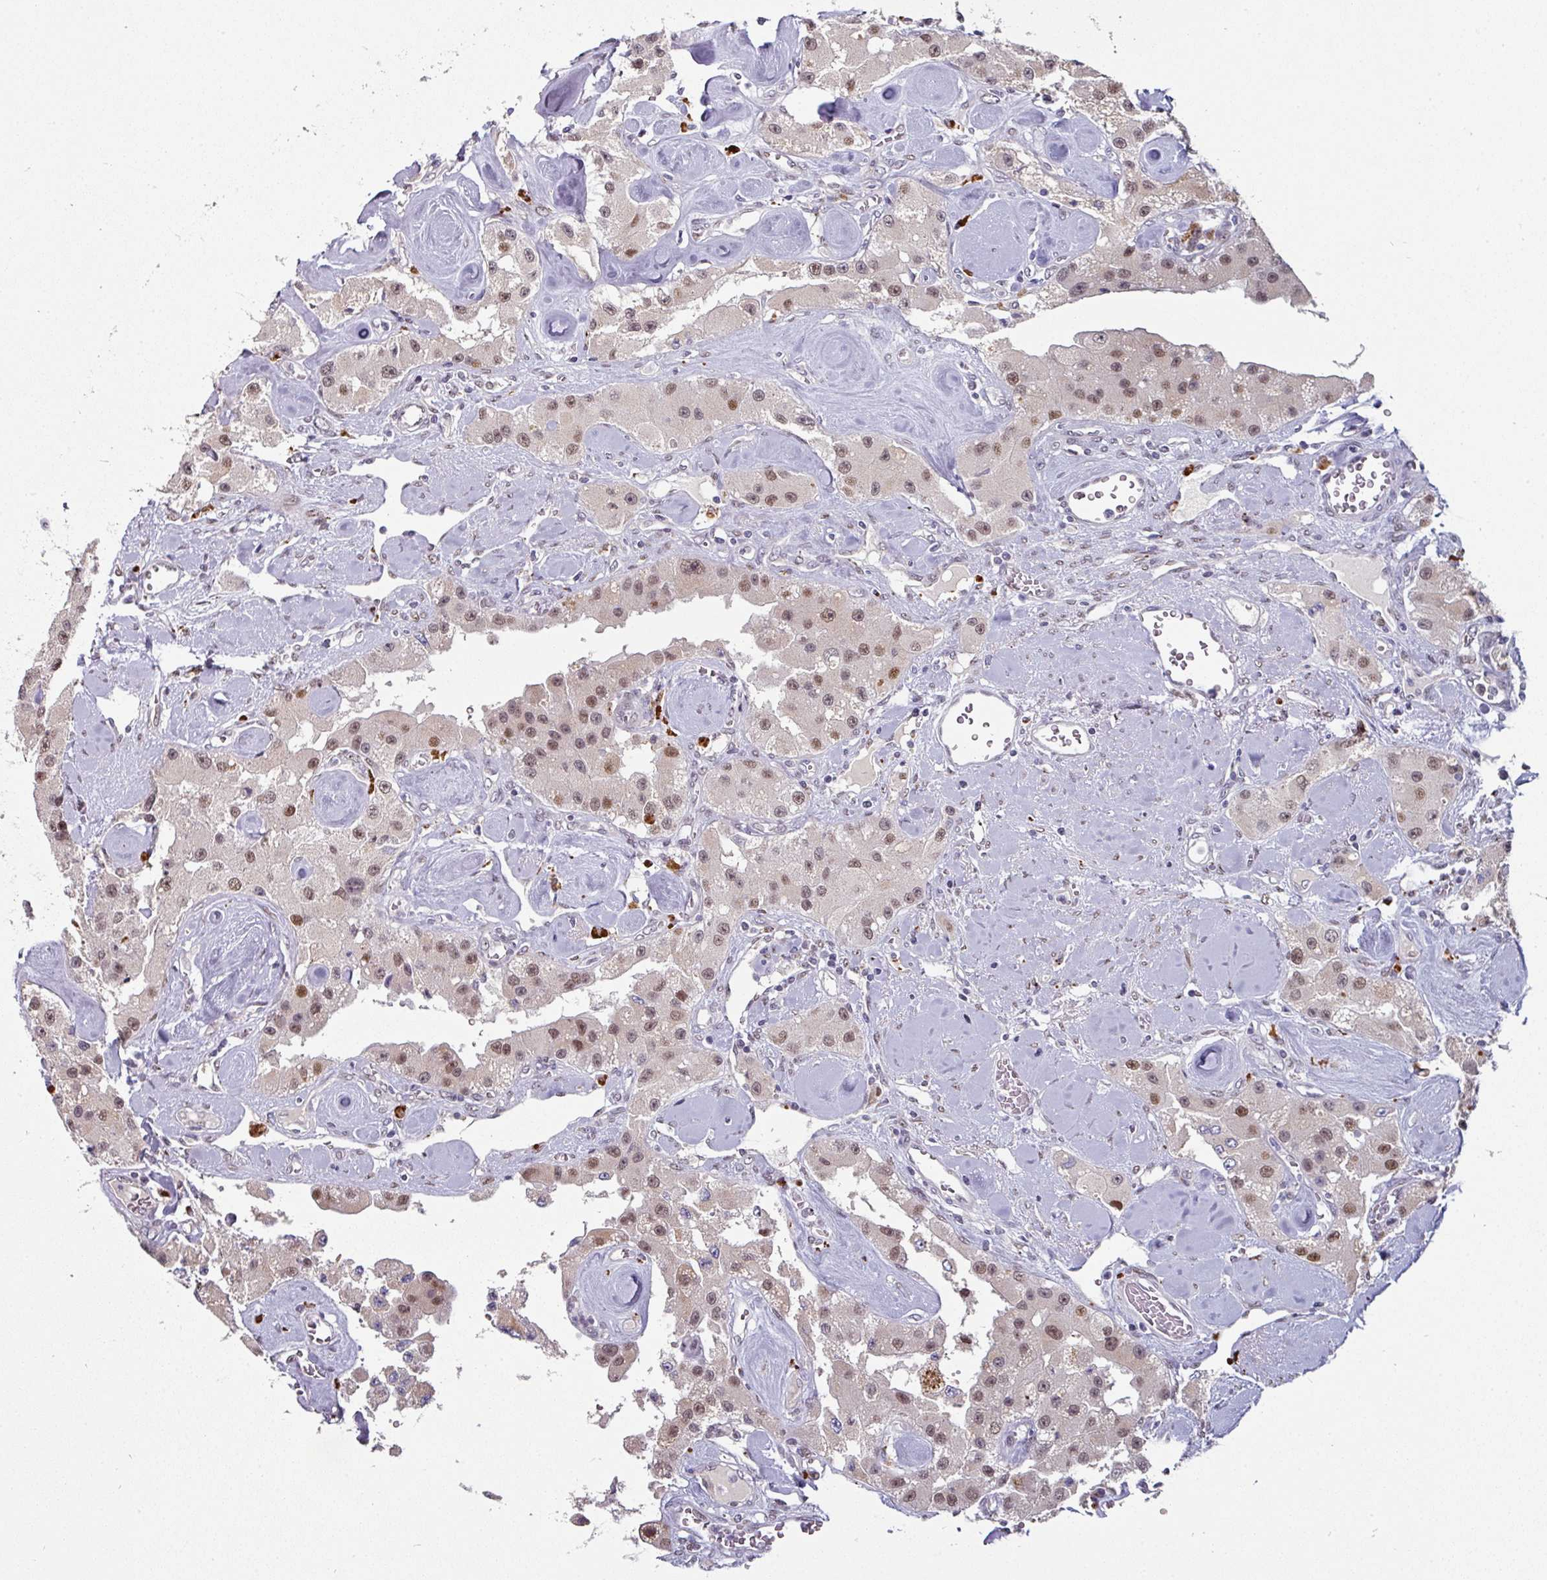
{"staining": {"intensity": "moderate", "quantity": "25%-75%", "location": "nuclear"}, "tissue": "carcinoid", "cell_type": "Tumor cells", "image_type": "cancer", "snomed": [{"axis": "morphology", "description": "Carcinoid, malignant, NOS"}, {"axis": "topography", "description": "Pancreas"}], "caption": "Immunohistochemistry image of human carcinoid (malignant) stained for a protein (brown), which shows medium levels of moderate nuclear expression in approximately 25%-75% of tumor cells.", "gene": "SWSAP1", "patient": {"sex": "male", "age": 41}}